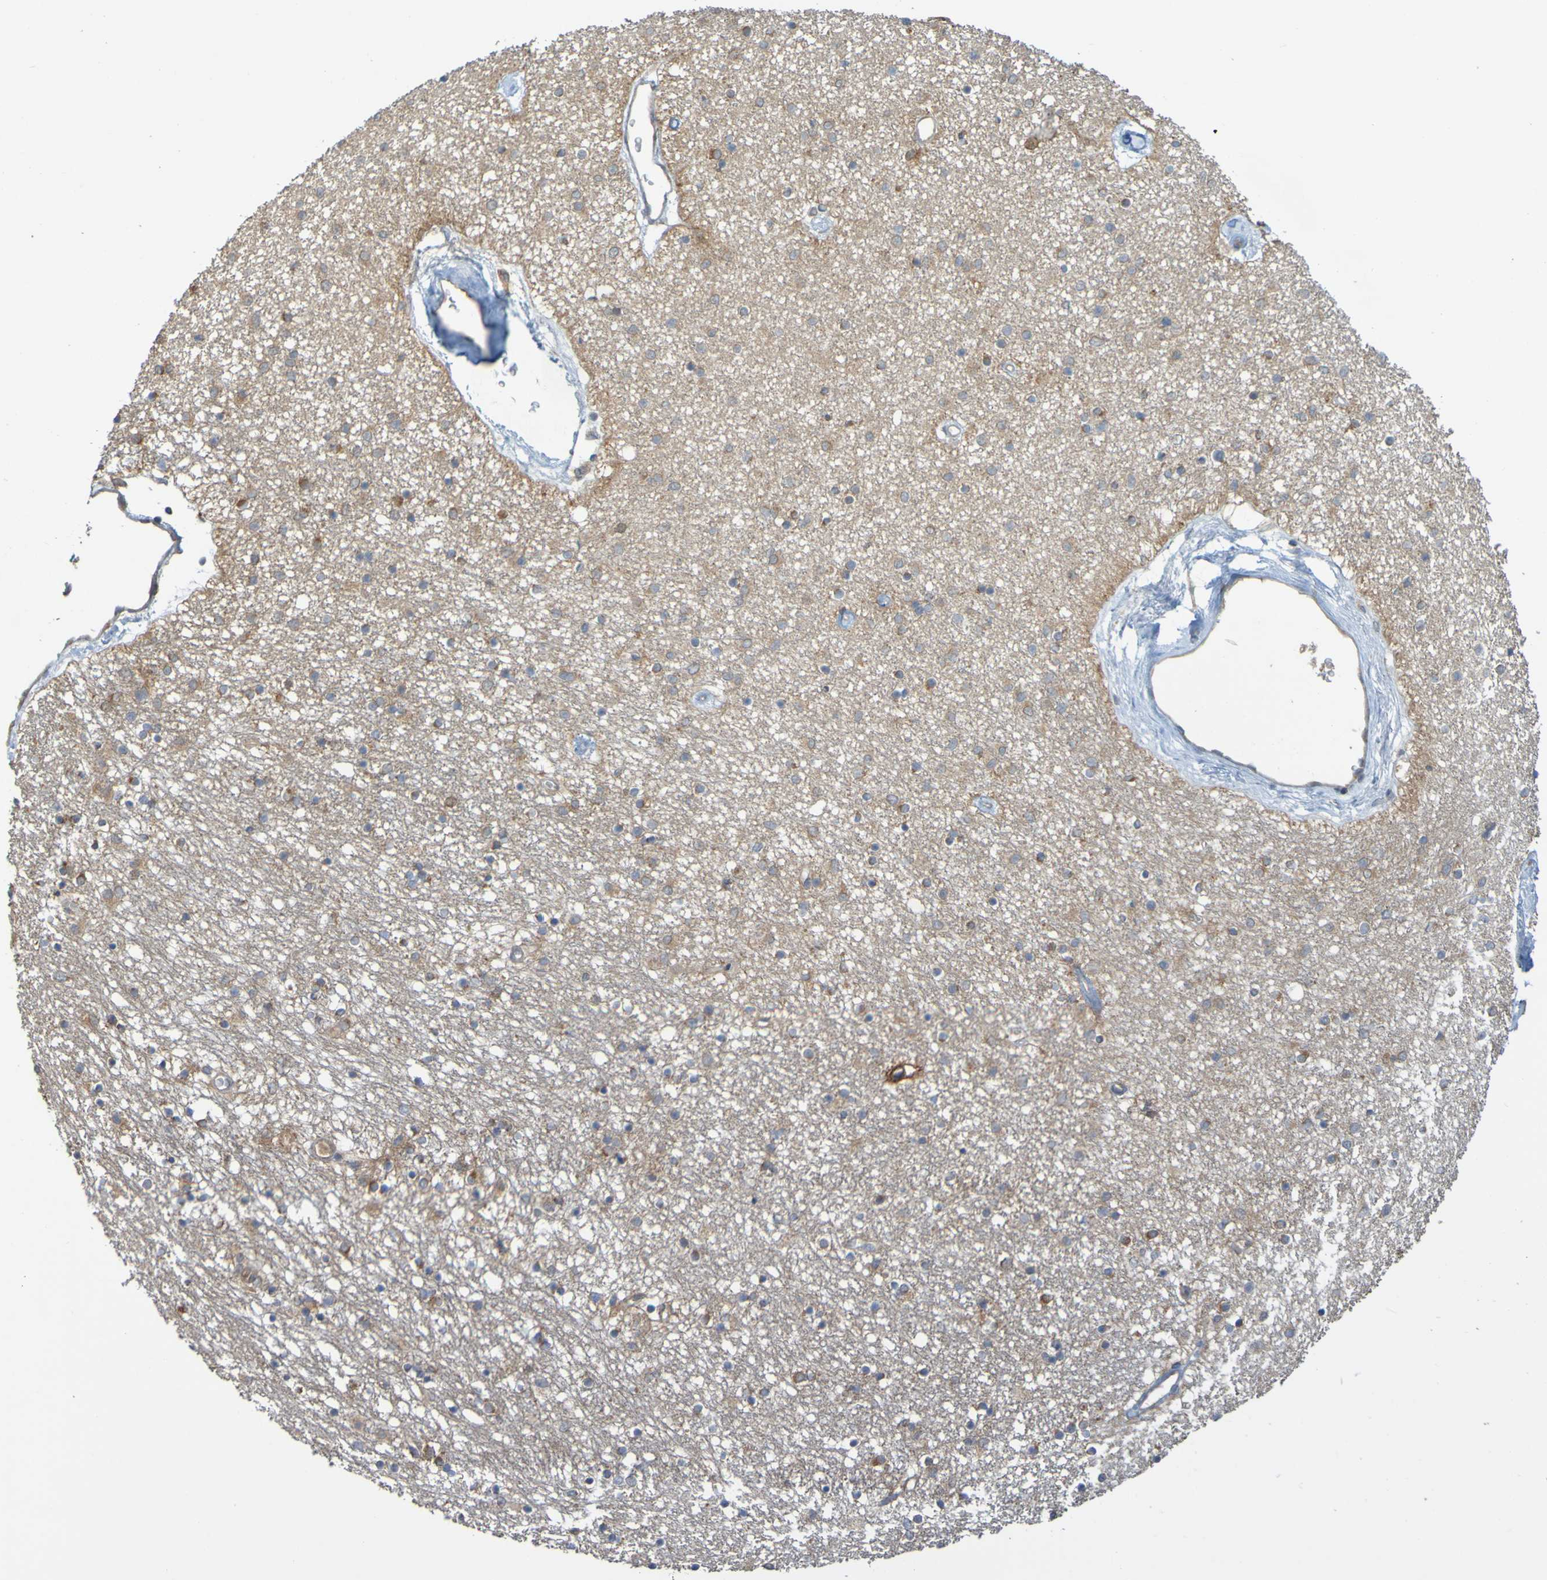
{"staining": {"intensity": "weak", "quantity": "<25%", "location": "cytoplasmic/membranous"}, "tissue": "caudate", "cell_type": "Glial cells", "image_type": "normal", "snomed": [{"axis": "morphology", "description": "Normal tissue, NOS"}, {"axis": "topography", "description": "Lateral ventricle wall"}], "caption": "Glial cells are negative for protein expression in benign human caudate. (Stains: DAB (3,3'-diaminobenzidine) immunohistochemistry with hematoxylin counter stain, Microscopy: brightfield microscopy at high magnification).", "gene": "NAV2", "patient": {"sex": "female", "age": 54}}